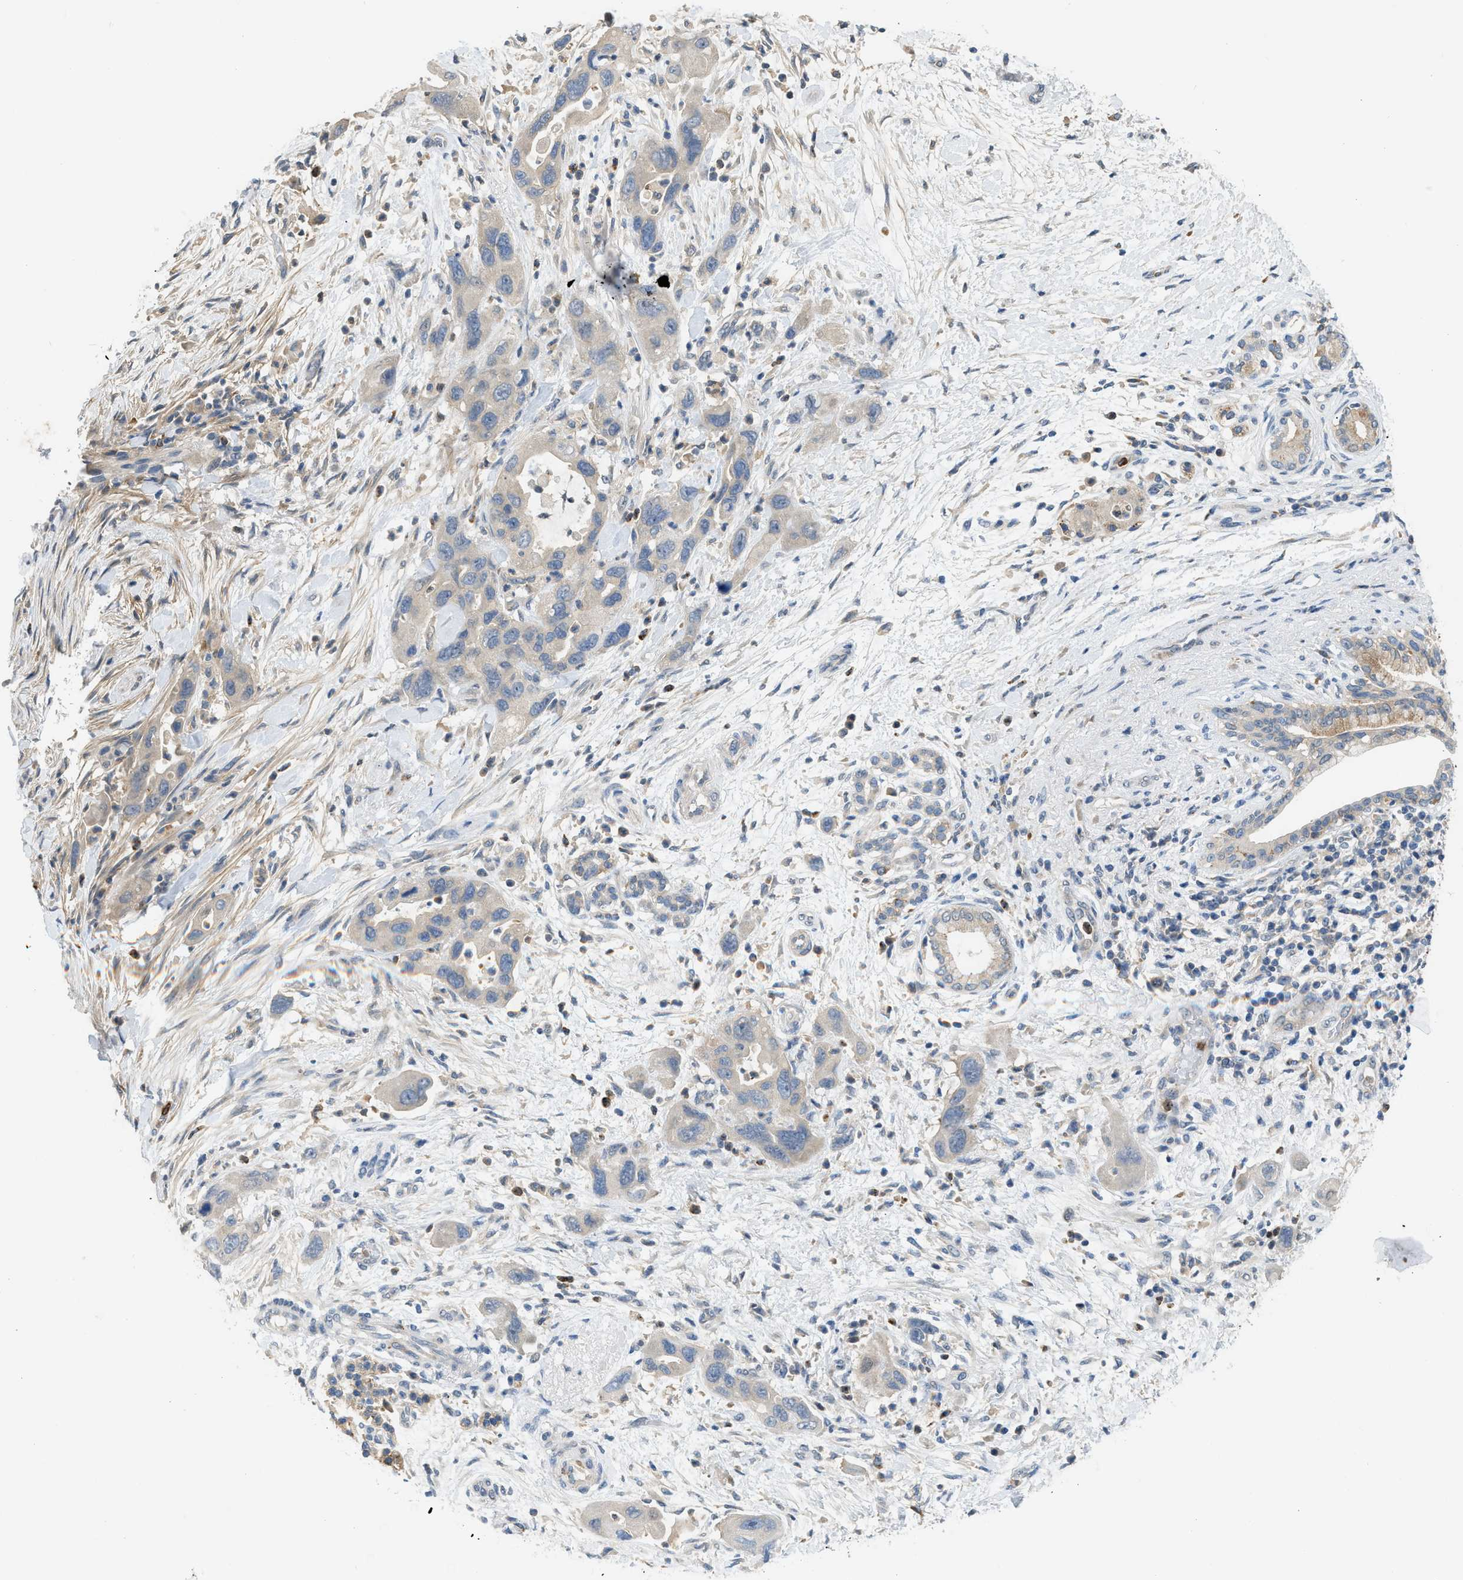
{"staining": {"intensity": "negative", "quantity": "none", "location": "none"}, "tissue": "pancreatic cancer", "cell_type": "Tumor cells", "image_type": "cancer", "snomed": [{"axis": "morphology", "description": "Normal tissue, NOS"}, {"axis": "morphology", "description": "Adenocarcinoma, NOS"}, {"axis": "topography", "description": "Pancreas"}], "caption": "The IHC image has no significant expression in tumor cells of pancreatic cancer tissue.", "gene": "RHBDF2", "patient": {"sex": "female", "age": 71}}